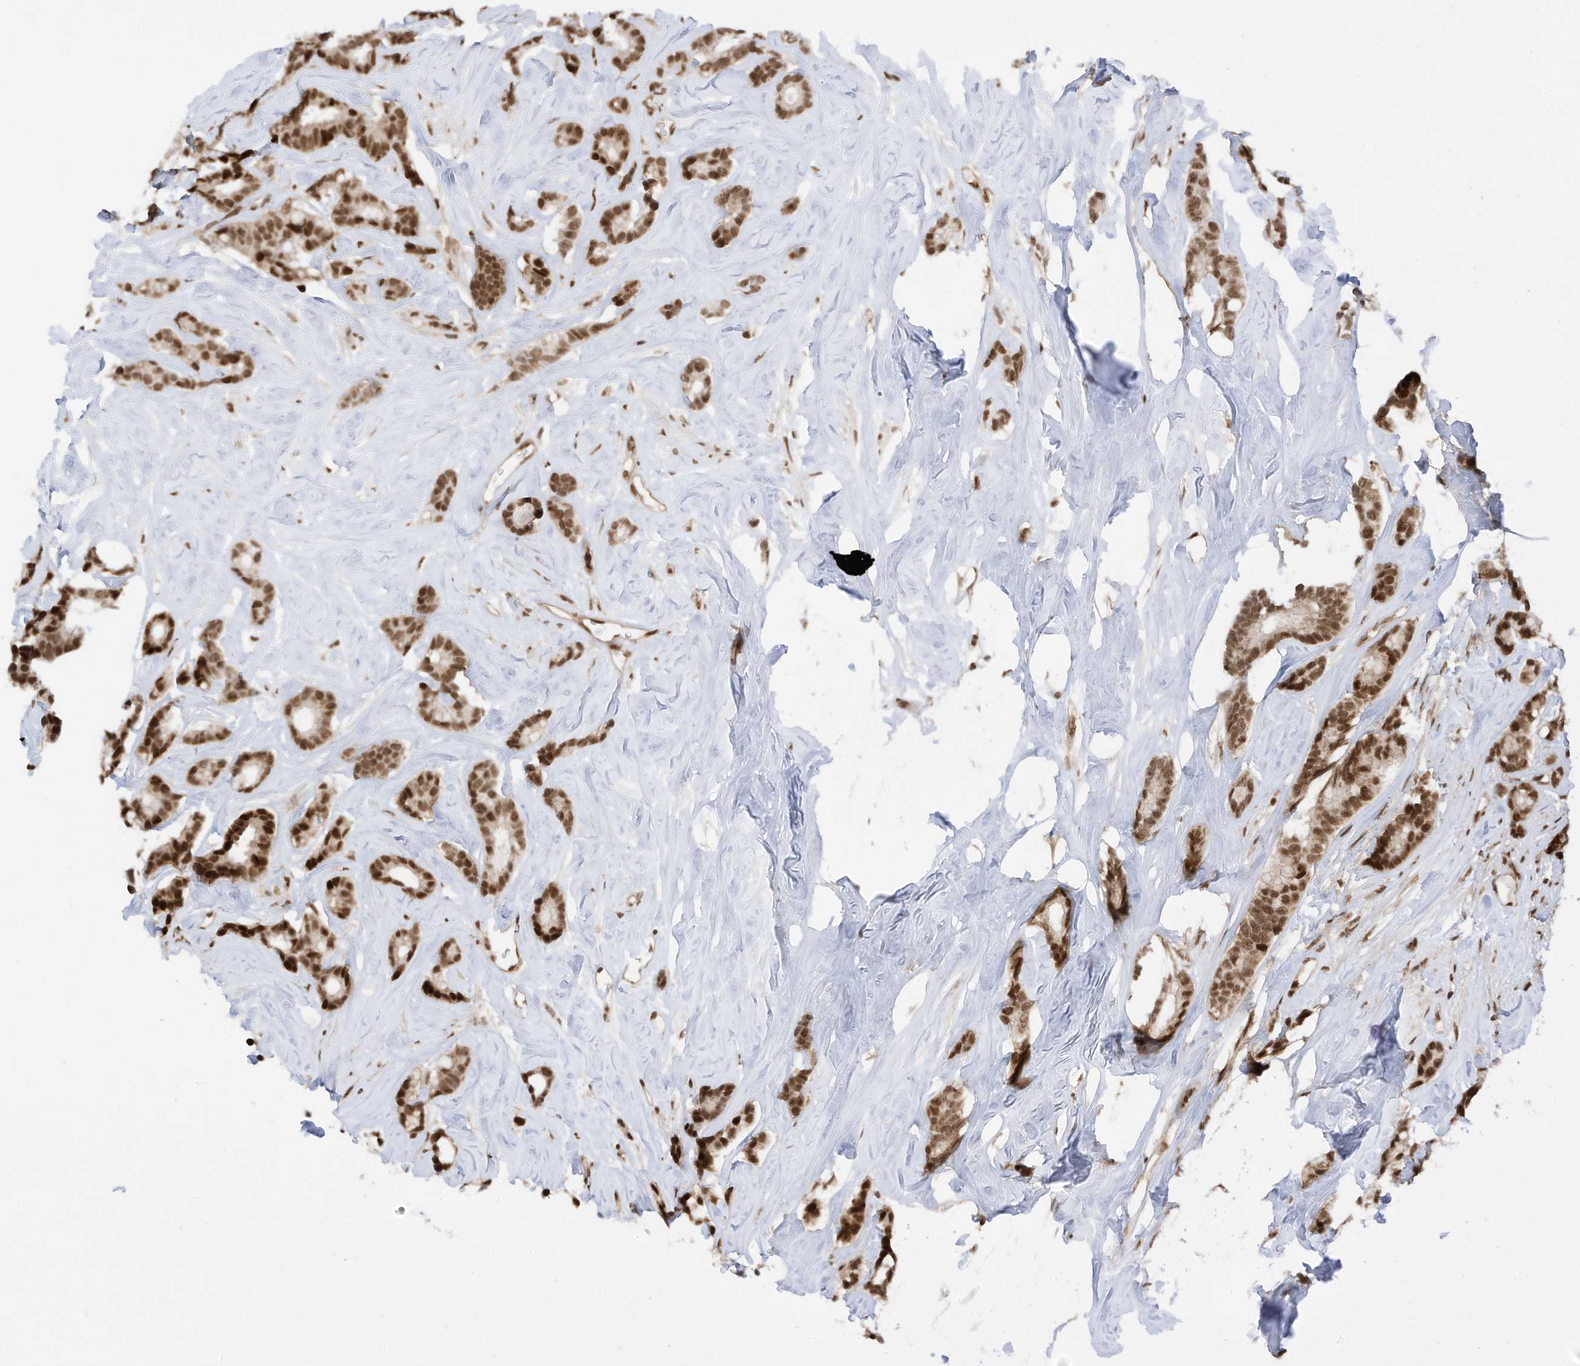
{"staining": {"intensity": "moderate", "quantity": ">75%", "location": "nuclear"}, "tissue": "breast cancer", "cell_type": "Tumor cells", "image_type": "cancer", "snomed": [{"axis": "morphology", "description": "Duct carcinoma"}, {"axis": "topography", "description": "Breast"}], "caption": "Protein staining exhibits moderate nuclear positivity in about >75% of tumor cells in breast cancer.", "gene": "AURKAIP1", "patient": {"sex": "female", "age": 40}}